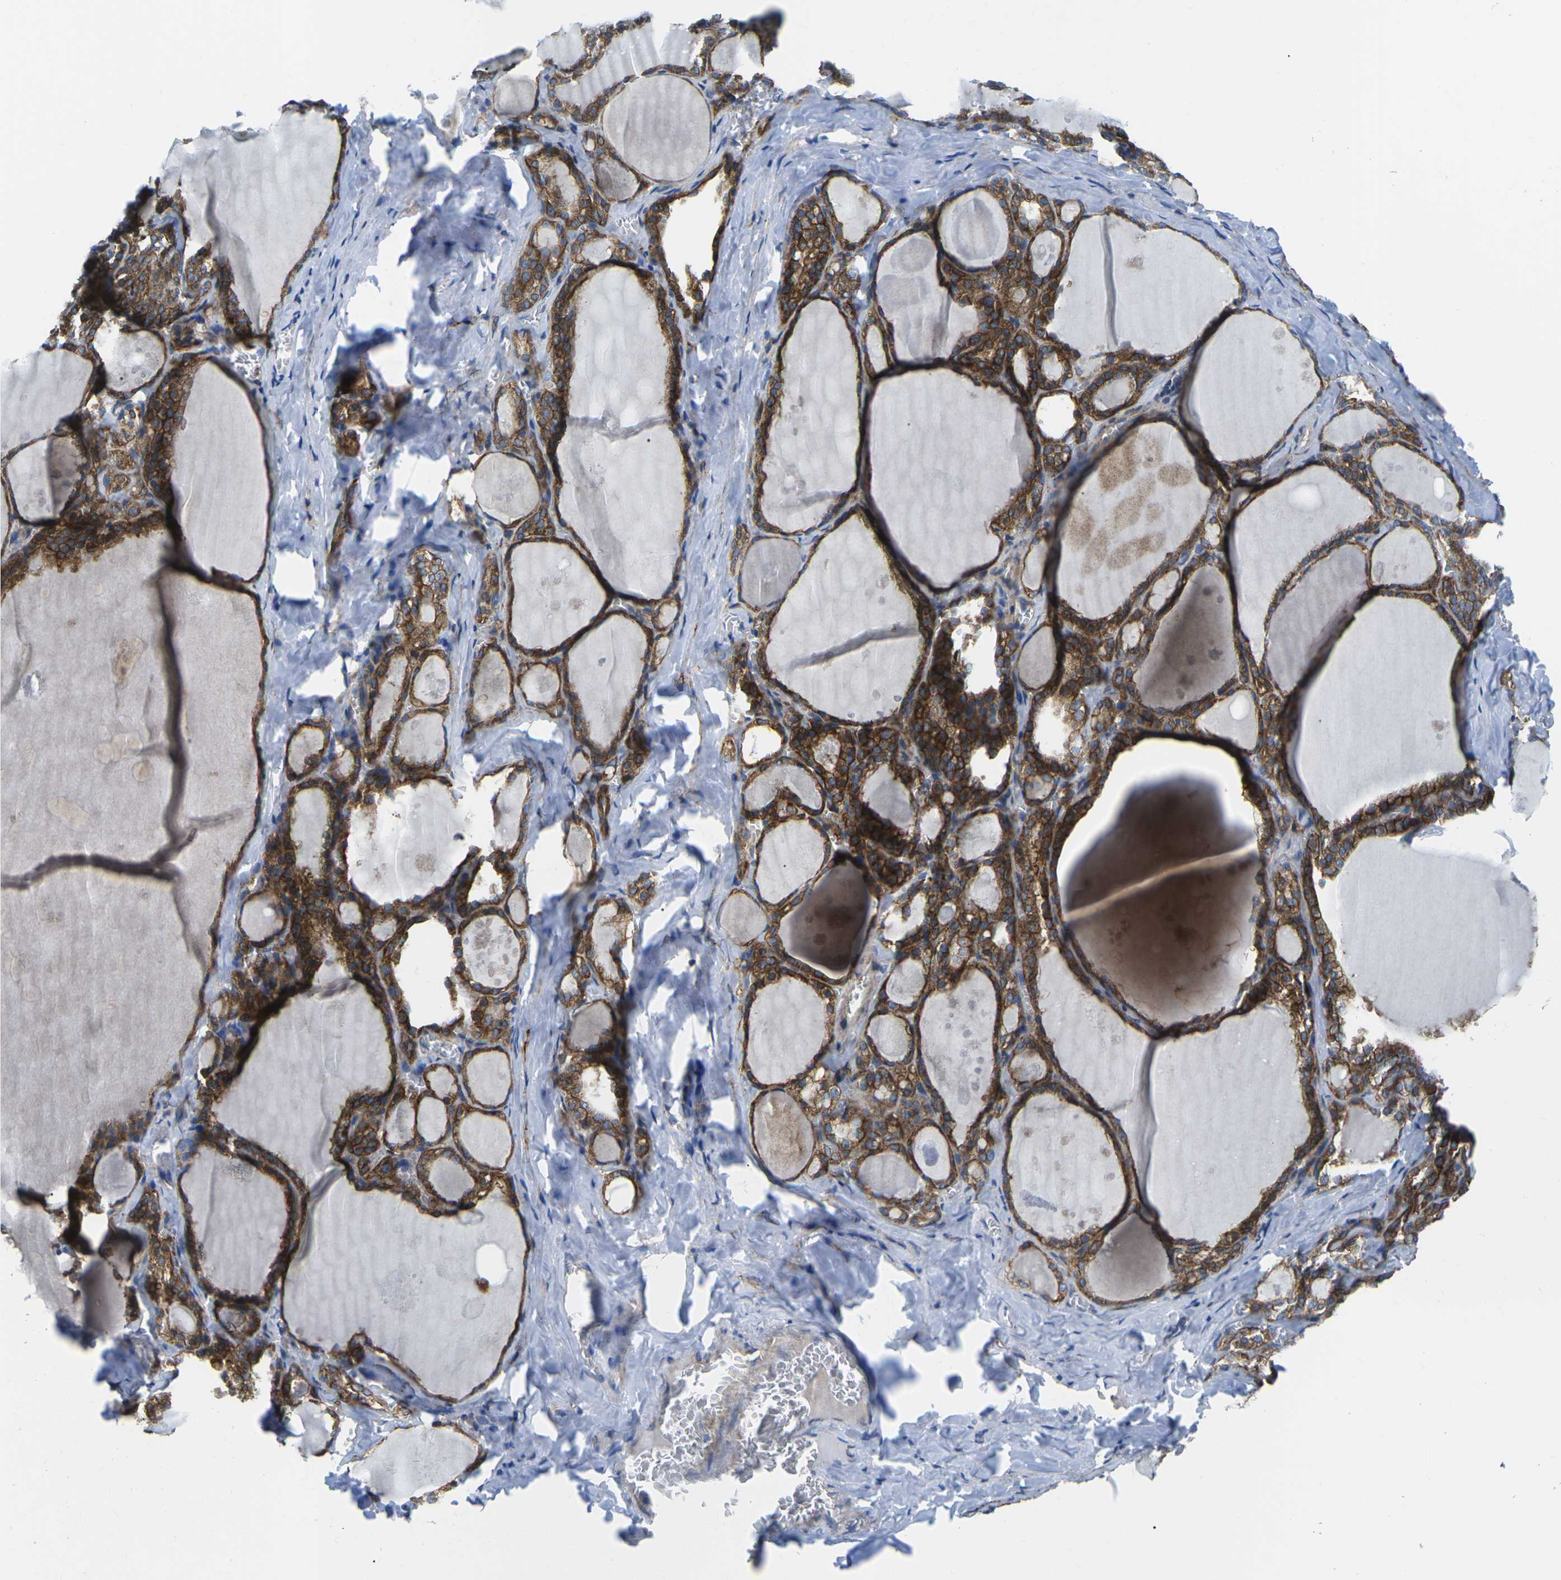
{"staining": {"intensity": "strong", "quantity": ">75%", "location": "cytoplasmic/membranous"}, "tissue": "thyroid gland", "cell_type": "Glandular cells", "image_type": "normal", "snomed": [{"axis": "morphology", "description": "Normal tissue, NOS"}, {"axis": "topography", "description": "Thyroid gland"}], "caption": "IHC of benign thyroid gland exhibits high levels of strong cytoplasmic/membranous expression in approximately >75% of glandular cells.", "gene": "DLG1", "patient": {"sex": "male", "age": 56}}